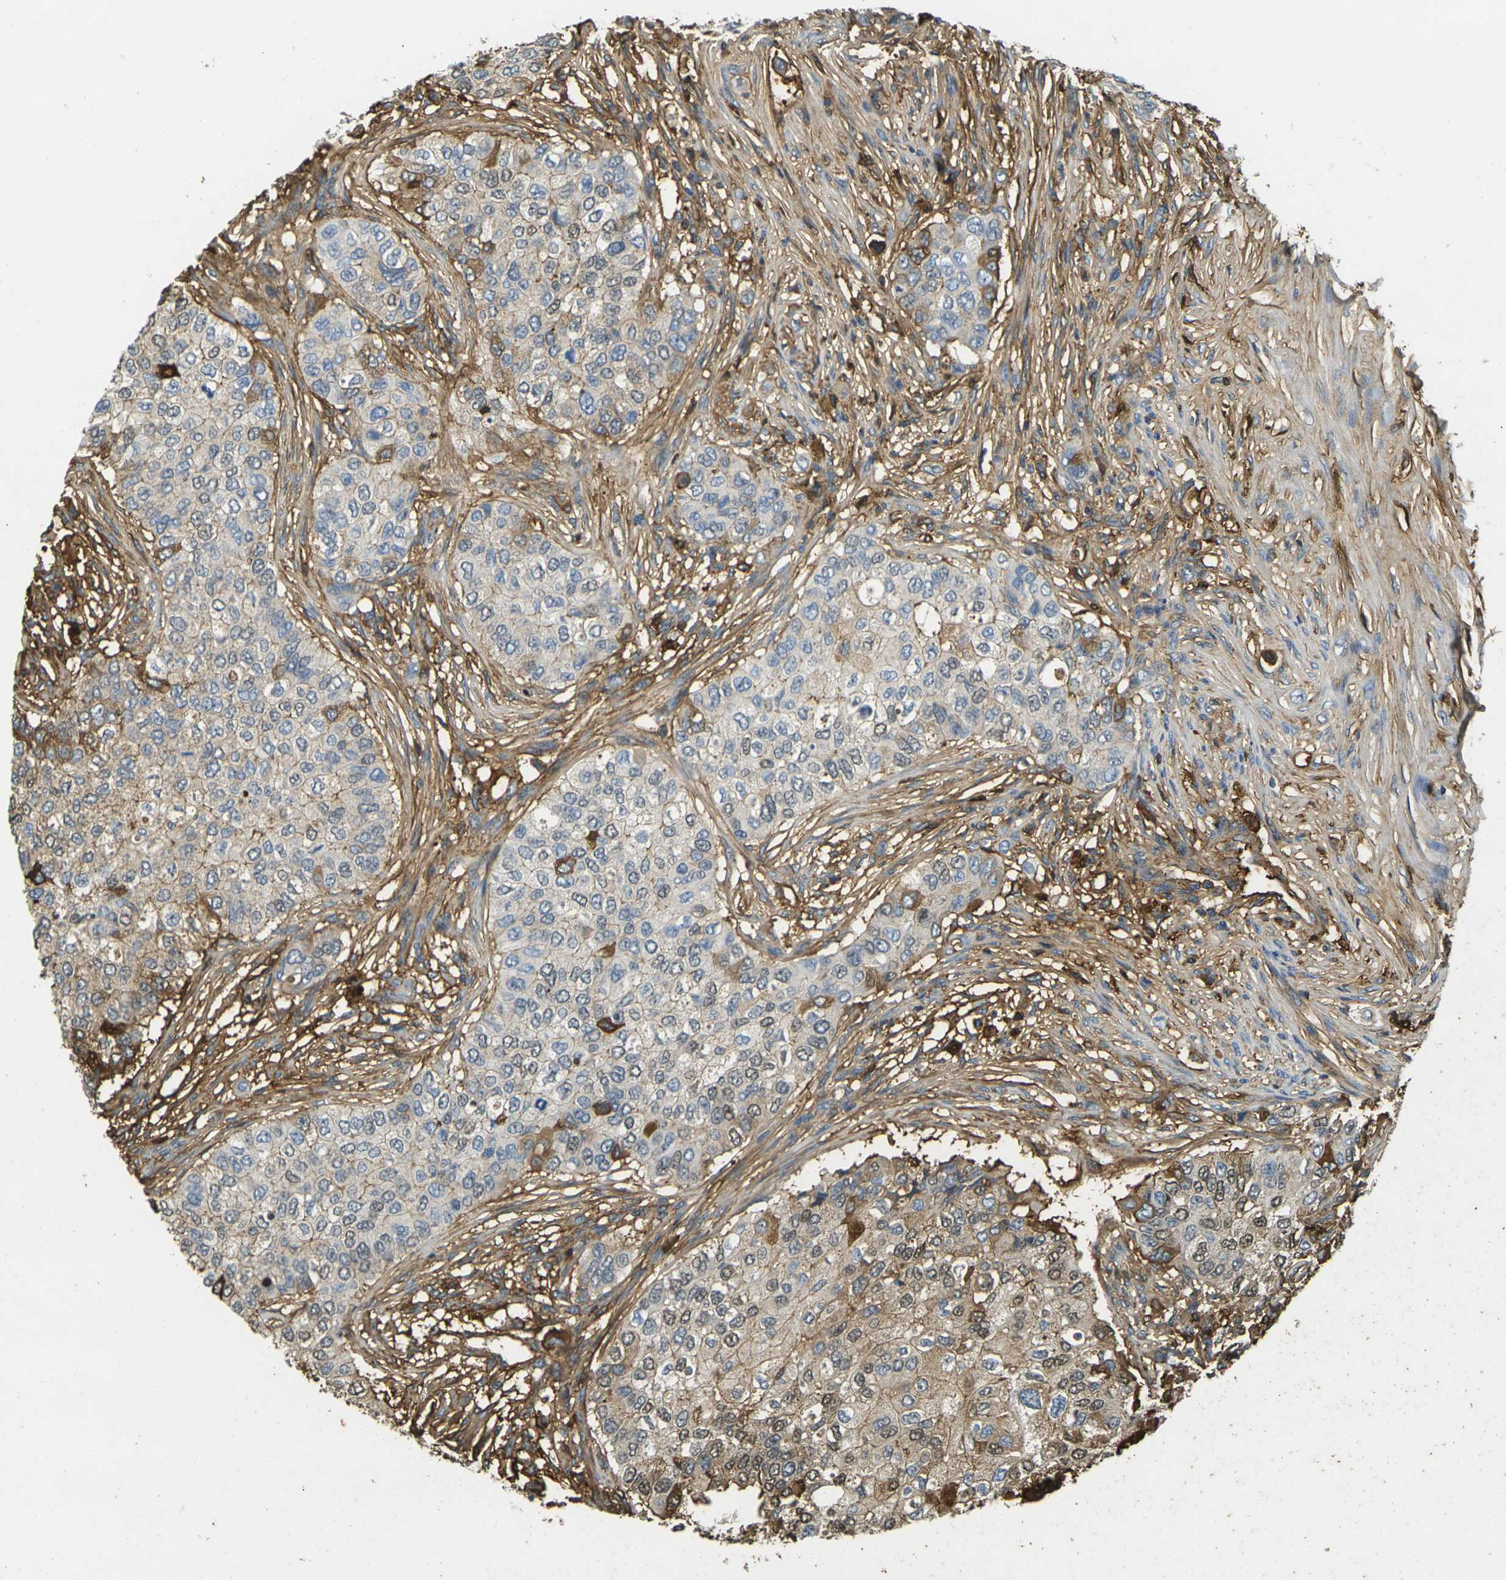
{"staining": {"intensity": "weak", "quantity": "25%-75%", "location": "cytoplasmic/membranous,nuclear"}, "tissue": "breast cancer", "cell_type": "Tumor cells", "image_type": "cancer", "snomed": [{"axis": "morphology", "description": "Normal tissue, NOS"}, {"axis": "morphology", "description": "Duct carcinoma"}, {"axis": "topography", "description": "Breast"}], "caption": "Immunohistochemistry (IHC) (DAB (3,3'-diaminobenzidine)) staining of human breast cancer (intraductal carcinoma) shows weak cytoplasmic/membranous and nuclear protein expression in approximately 25%-75% of tumor cells. (DAB IHC, brown staining for protein, blue staining for nuclei).", "gene": "PLCD1", "patient": {"sex": "female", "age": 49}}